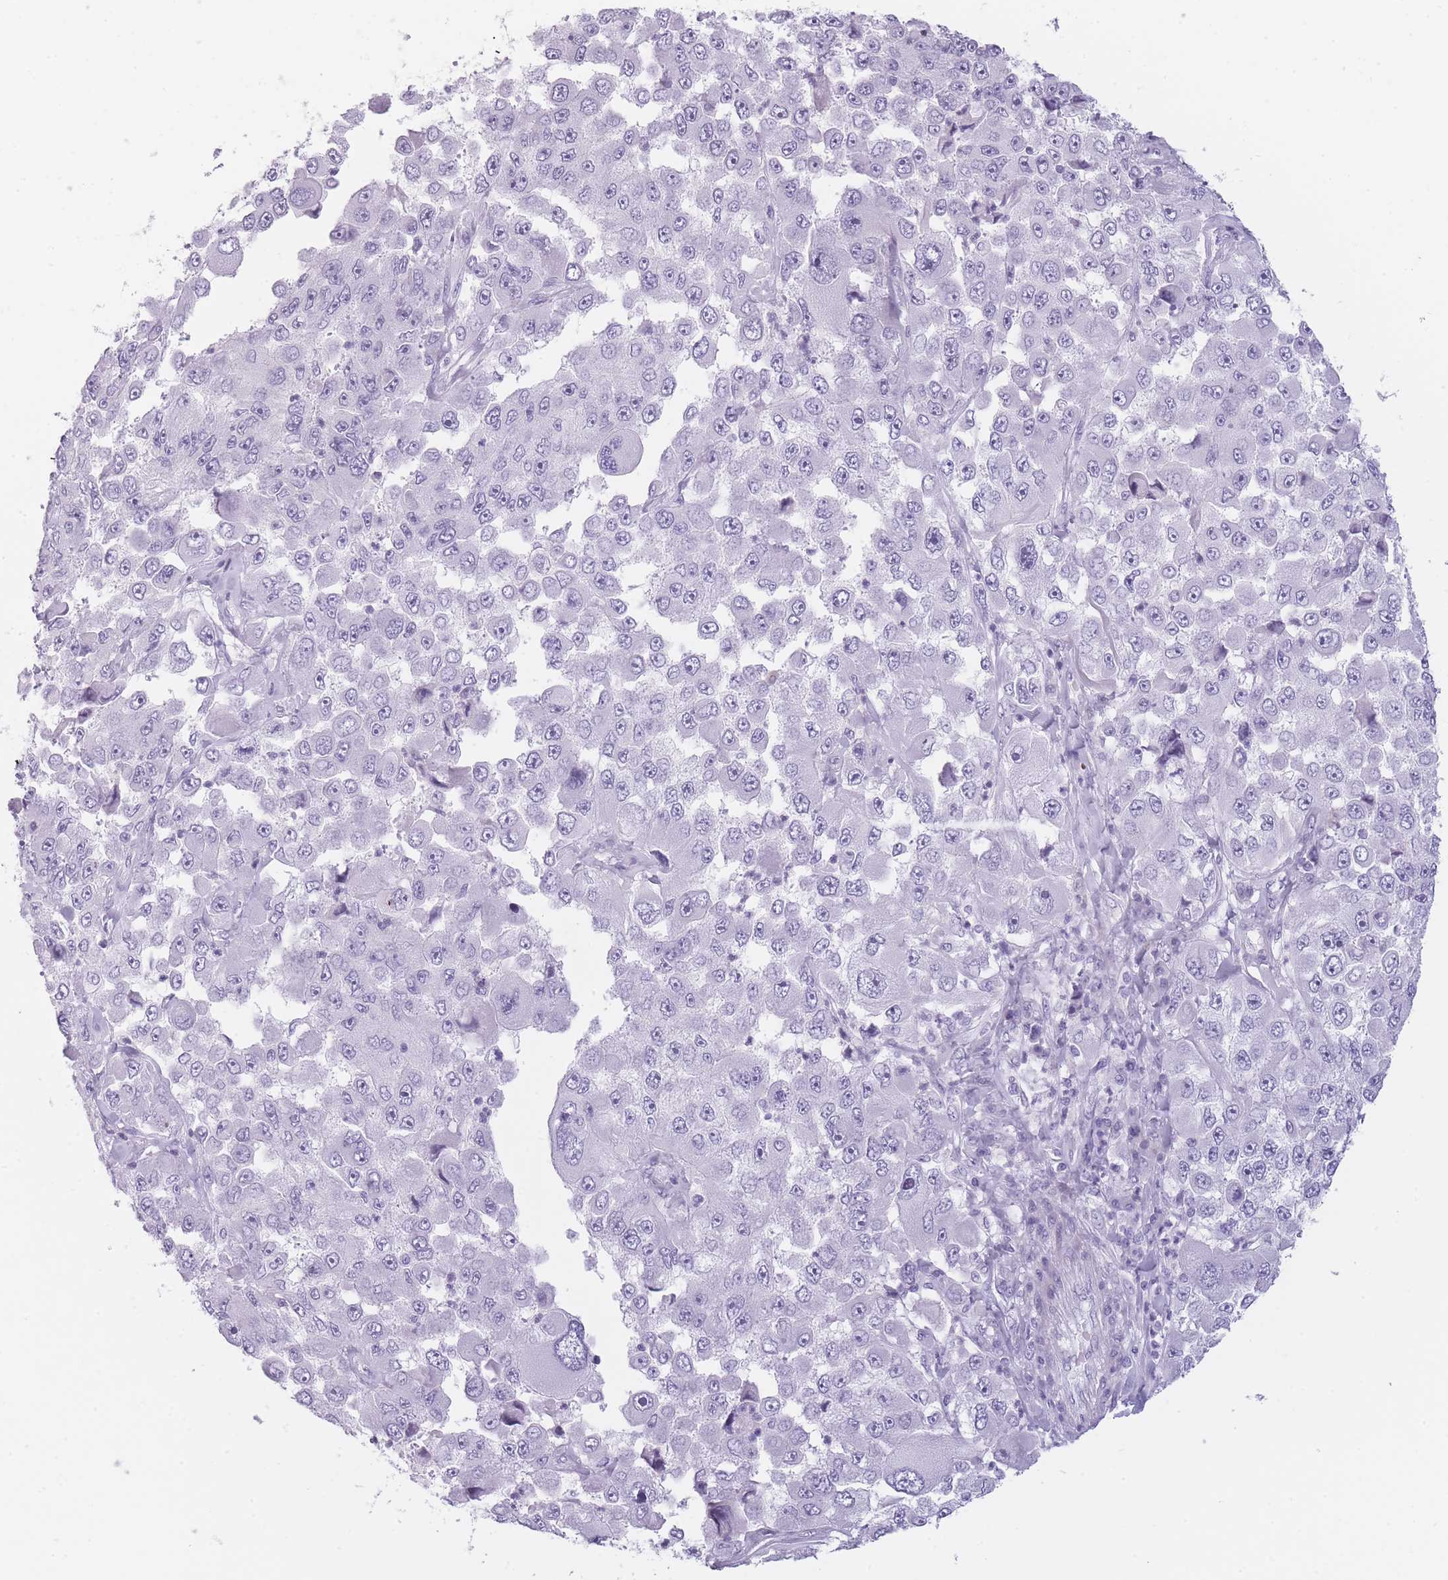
{"staining": {"intensity": "negative", "quantity": "none", "location": "none"}, "tissue": "melanoma", "cell_type": "Tumor cells", "image_type": "cancer", "snomed": [{"axis": "morphology", "description": "Malignant melanoma, Metastatic site"}, {"axis": "topography", "description": "Lymph node"}], "caption": "Immunohistochemical staining of melanoma shows no significant expression in tumor cells.", "gene": "GGT1", "patient": {"sex": "male", "age": 62}}